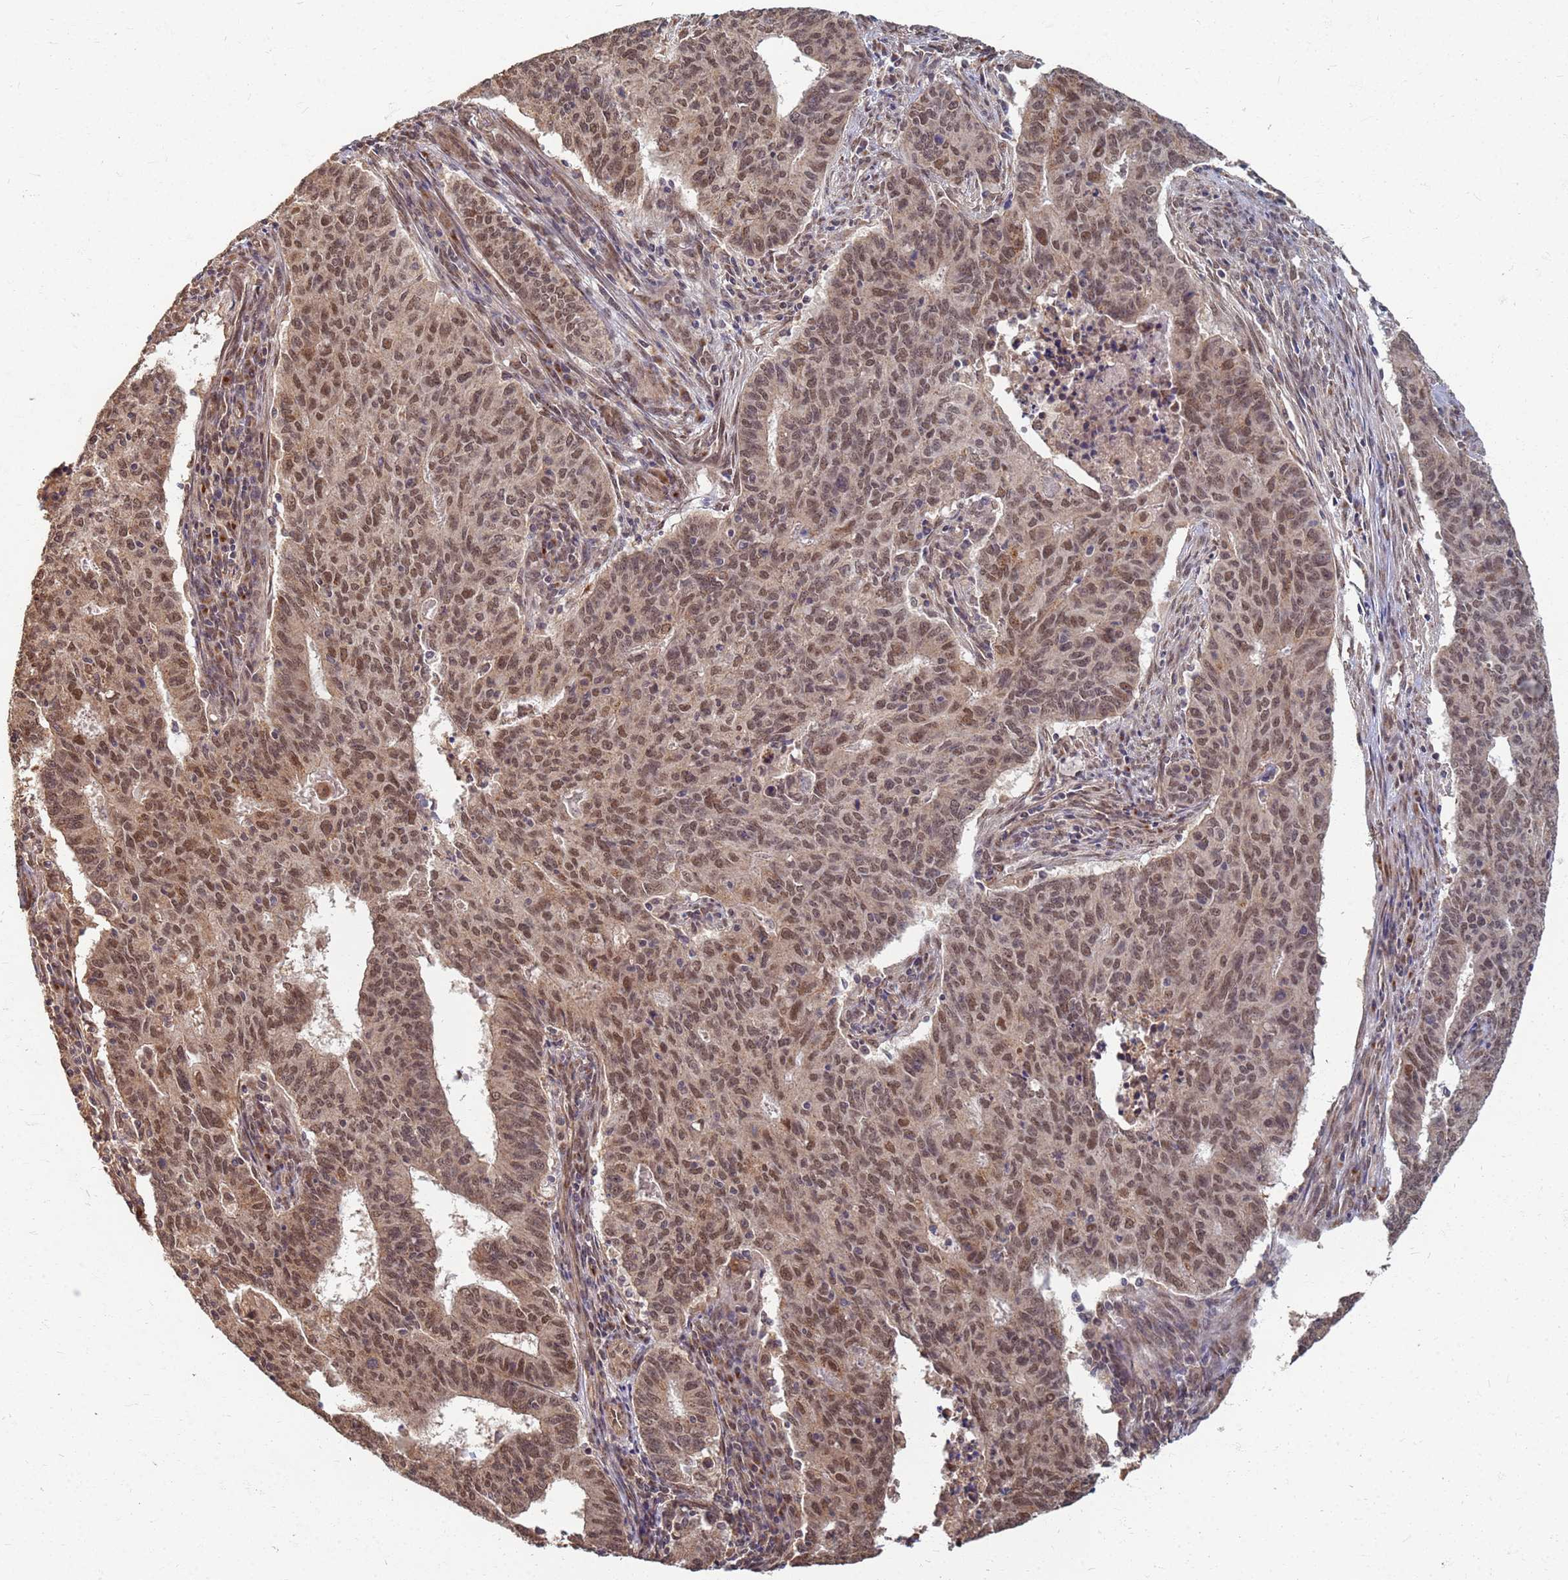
{"staining": {"intensity": "moderate", "quantity": ">75%", "location": "cytoplasmic/membranous,nuclear"}, "tissue": "endometrial cancer", "cell_type": "Tumor cells", "image_type": "cancer", "snomed": [{"axis": "morphology", "description": "Adenocarcinoma, NOS"}, {"axis": "topography", "description": "Endometrium"}], "caption": "Protein expression analysis of human endometrial adenocarcinoma reveals moderate cytoplasmic/membranous and nuclear positivity in approximately >75% of tumor cells.", "gene": "ITGB4", "patient": {"sex": "female", "age": 59}}